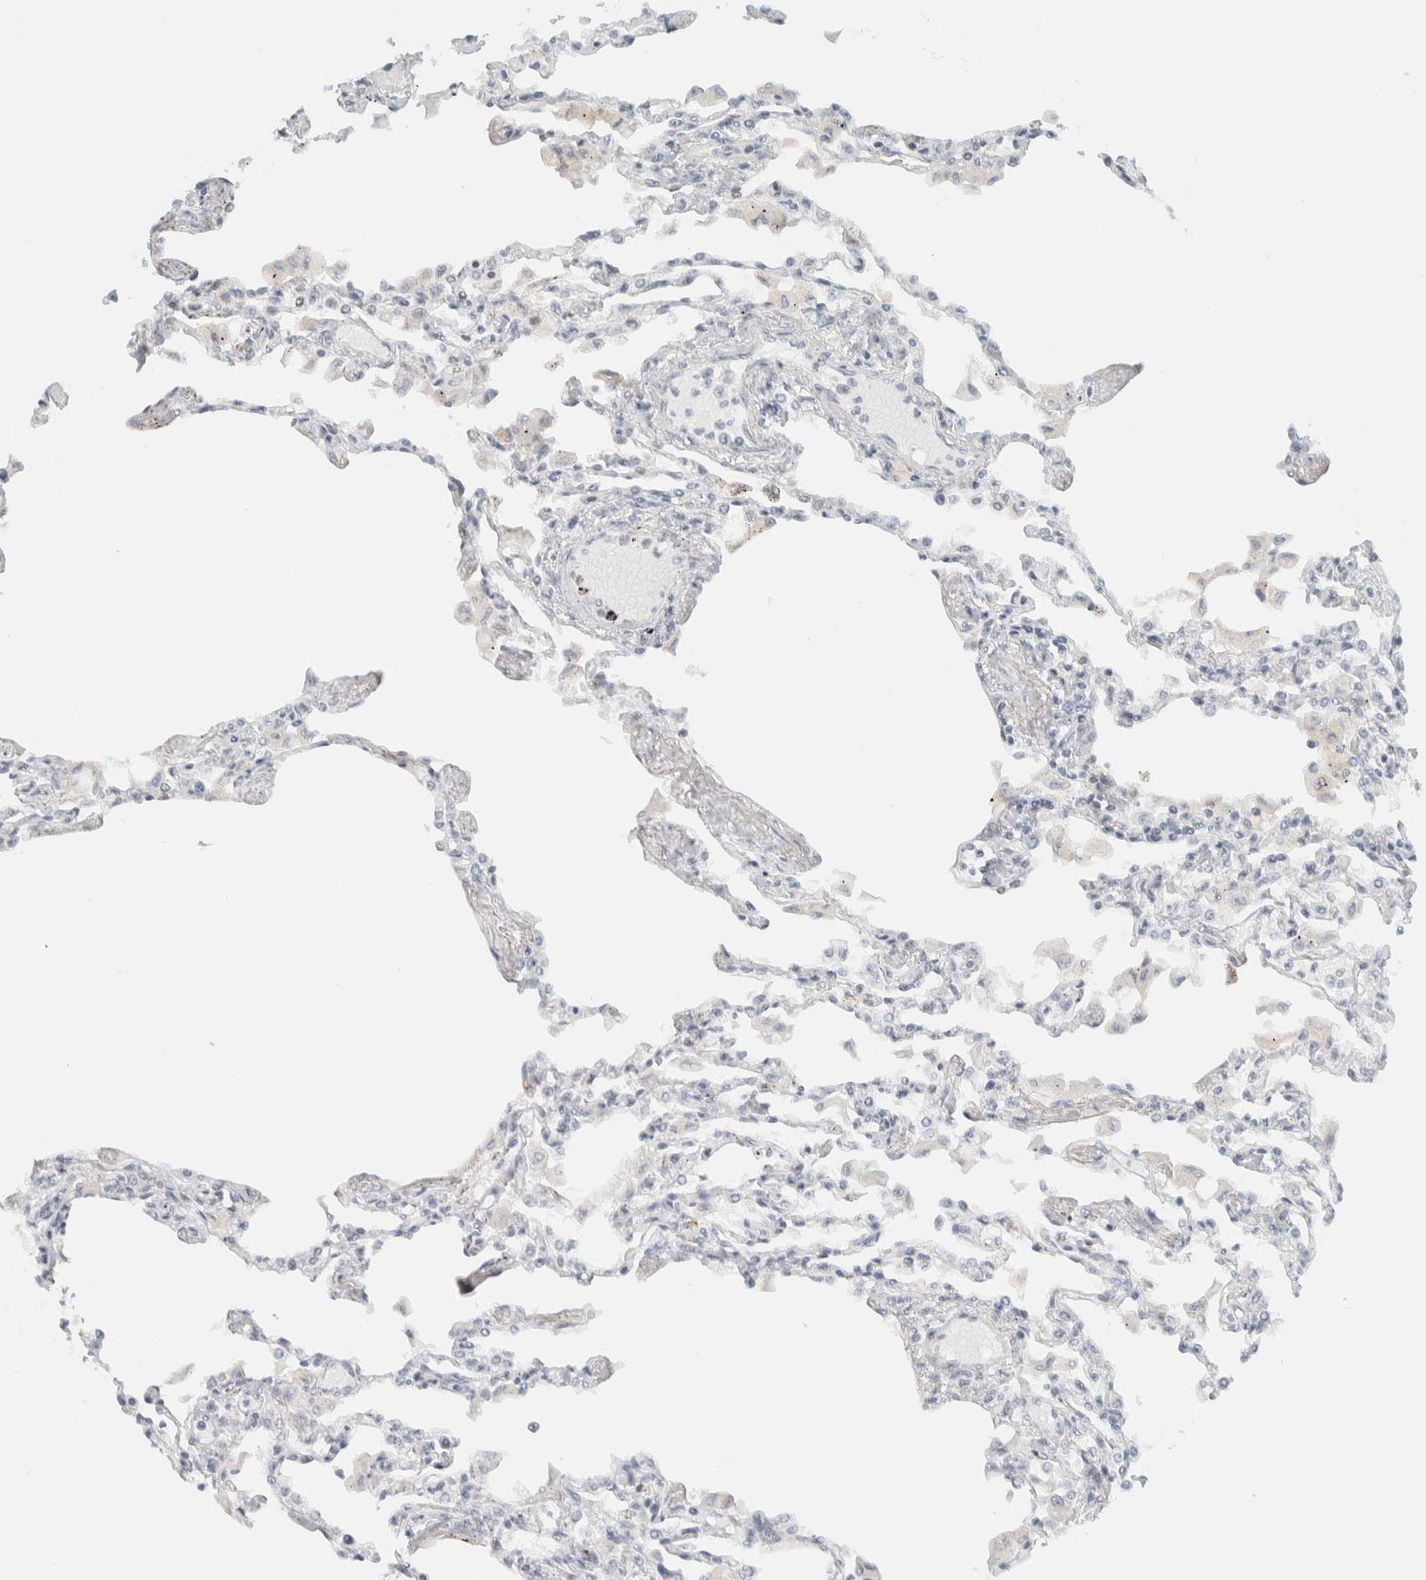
{"staining": {"intensity": "negative", "quantity": "none", "location": "none"}, "tissue": "lung", "cell_type": "Alveolar cells", "image_type": "normal", "snomed": [{"axis": "morphology", "description": "Normal tissue, NOS"}, {"axis": "topography", "description": "Bronchus"}, {"axis": "topography", "description": "Lung"}], "caption": "This histopathology image is of normal lung stained with IHC to label a protein in brown with the nuclei are counter-stained blue. There is no staining in alveolar cells.", "gene": "CDH17", "patient": {"sex": "female", "age": 49}}